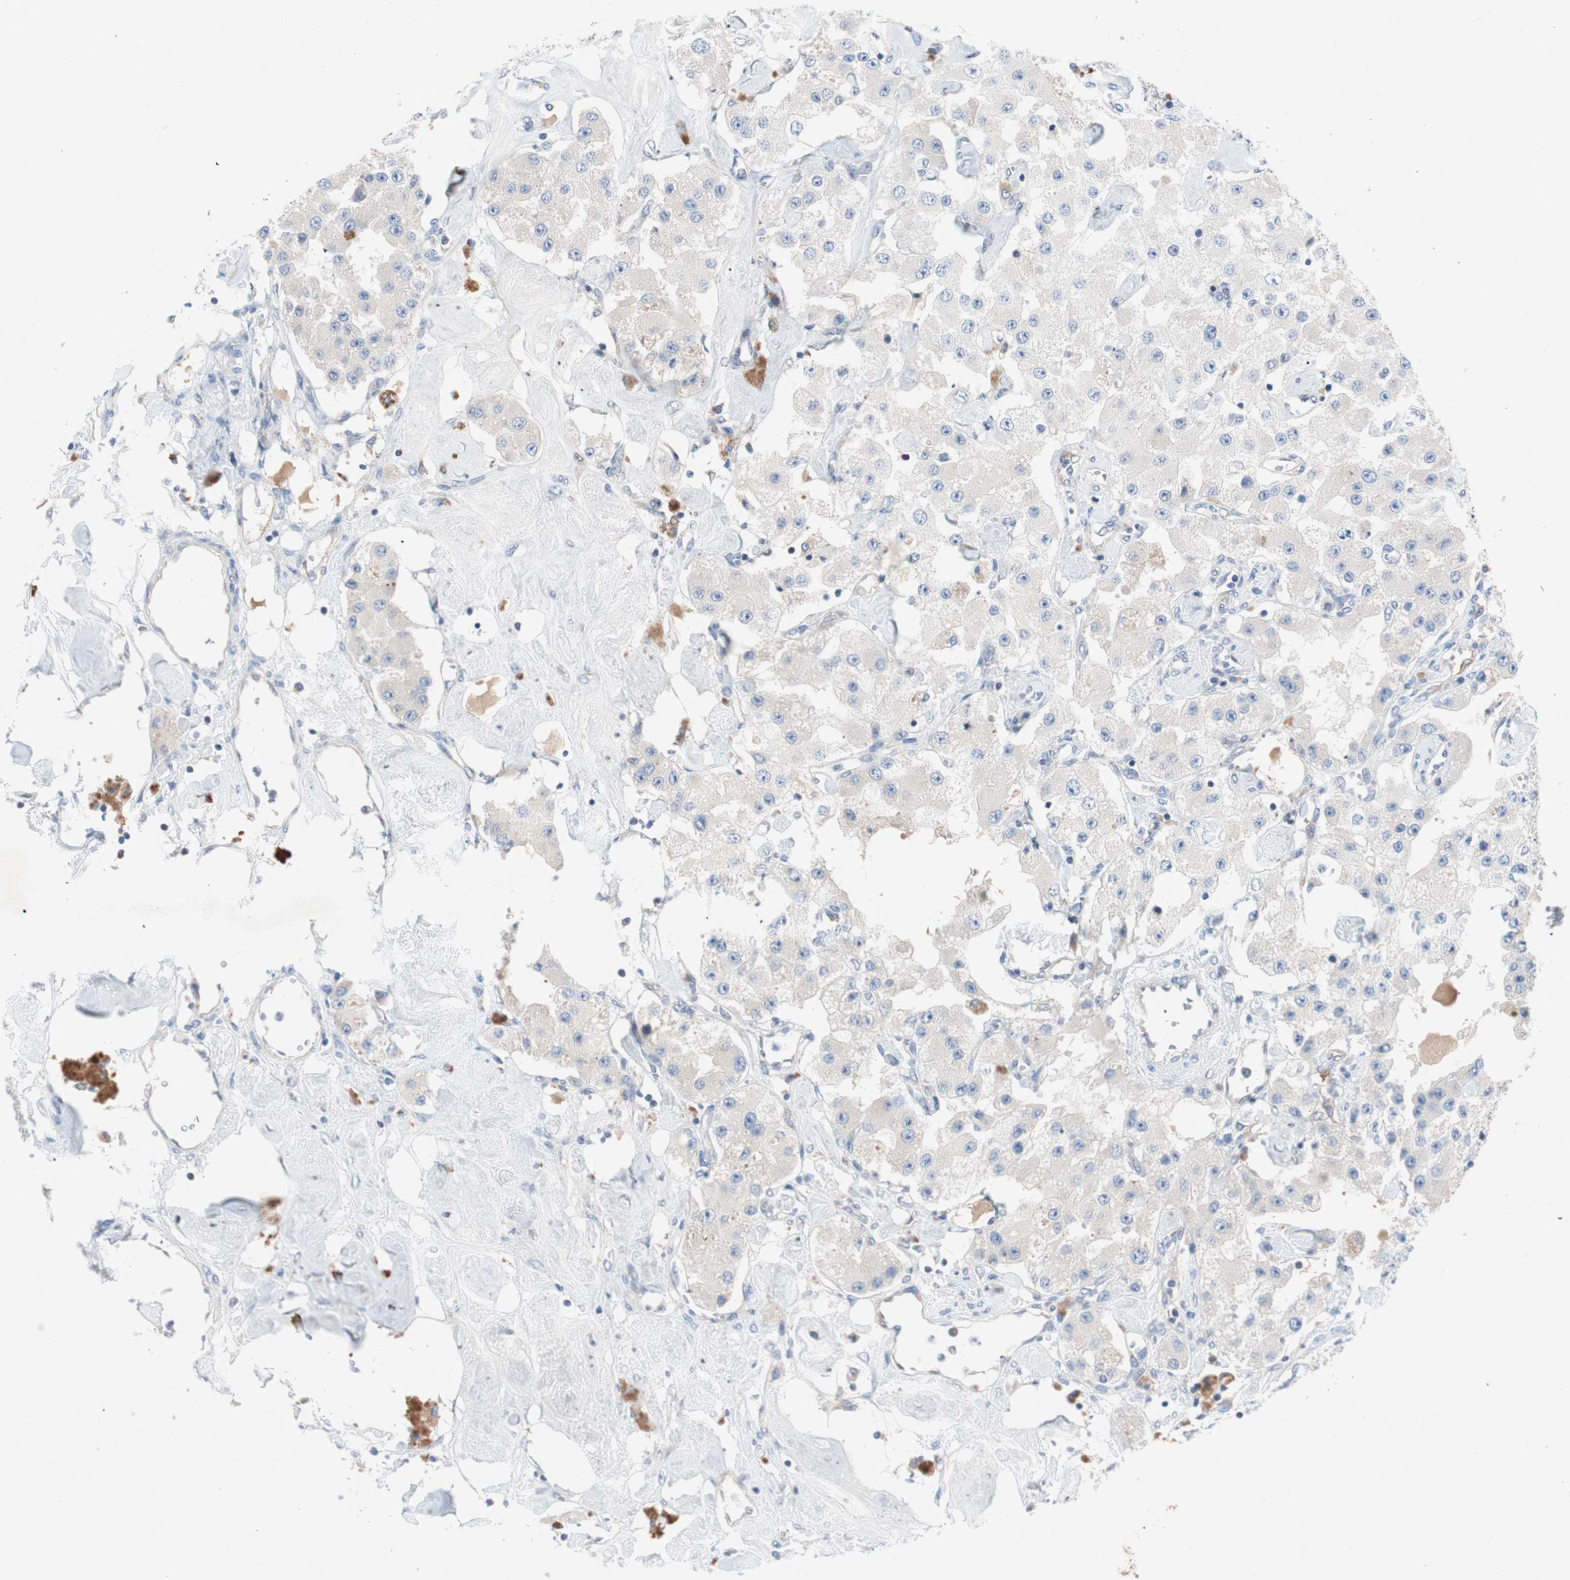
{"staining": {"intensity": "negative", "quantity": "none", "location": "none"}, "tissue": "carcinoid", "cell_type": "Tumor cells", "image_type": "cancer", "snomed": [{"axis": "morphology", "description": "Carcinoid, malignant, NOS"}, {"axis": "topography", "description": "Pancreas"}], "caption": "This is an IHC image of carcinoid (malignant). There is no staining in tumor cells.", "gene": "RELB", "patient": {"sex": "male", "age": 41}}